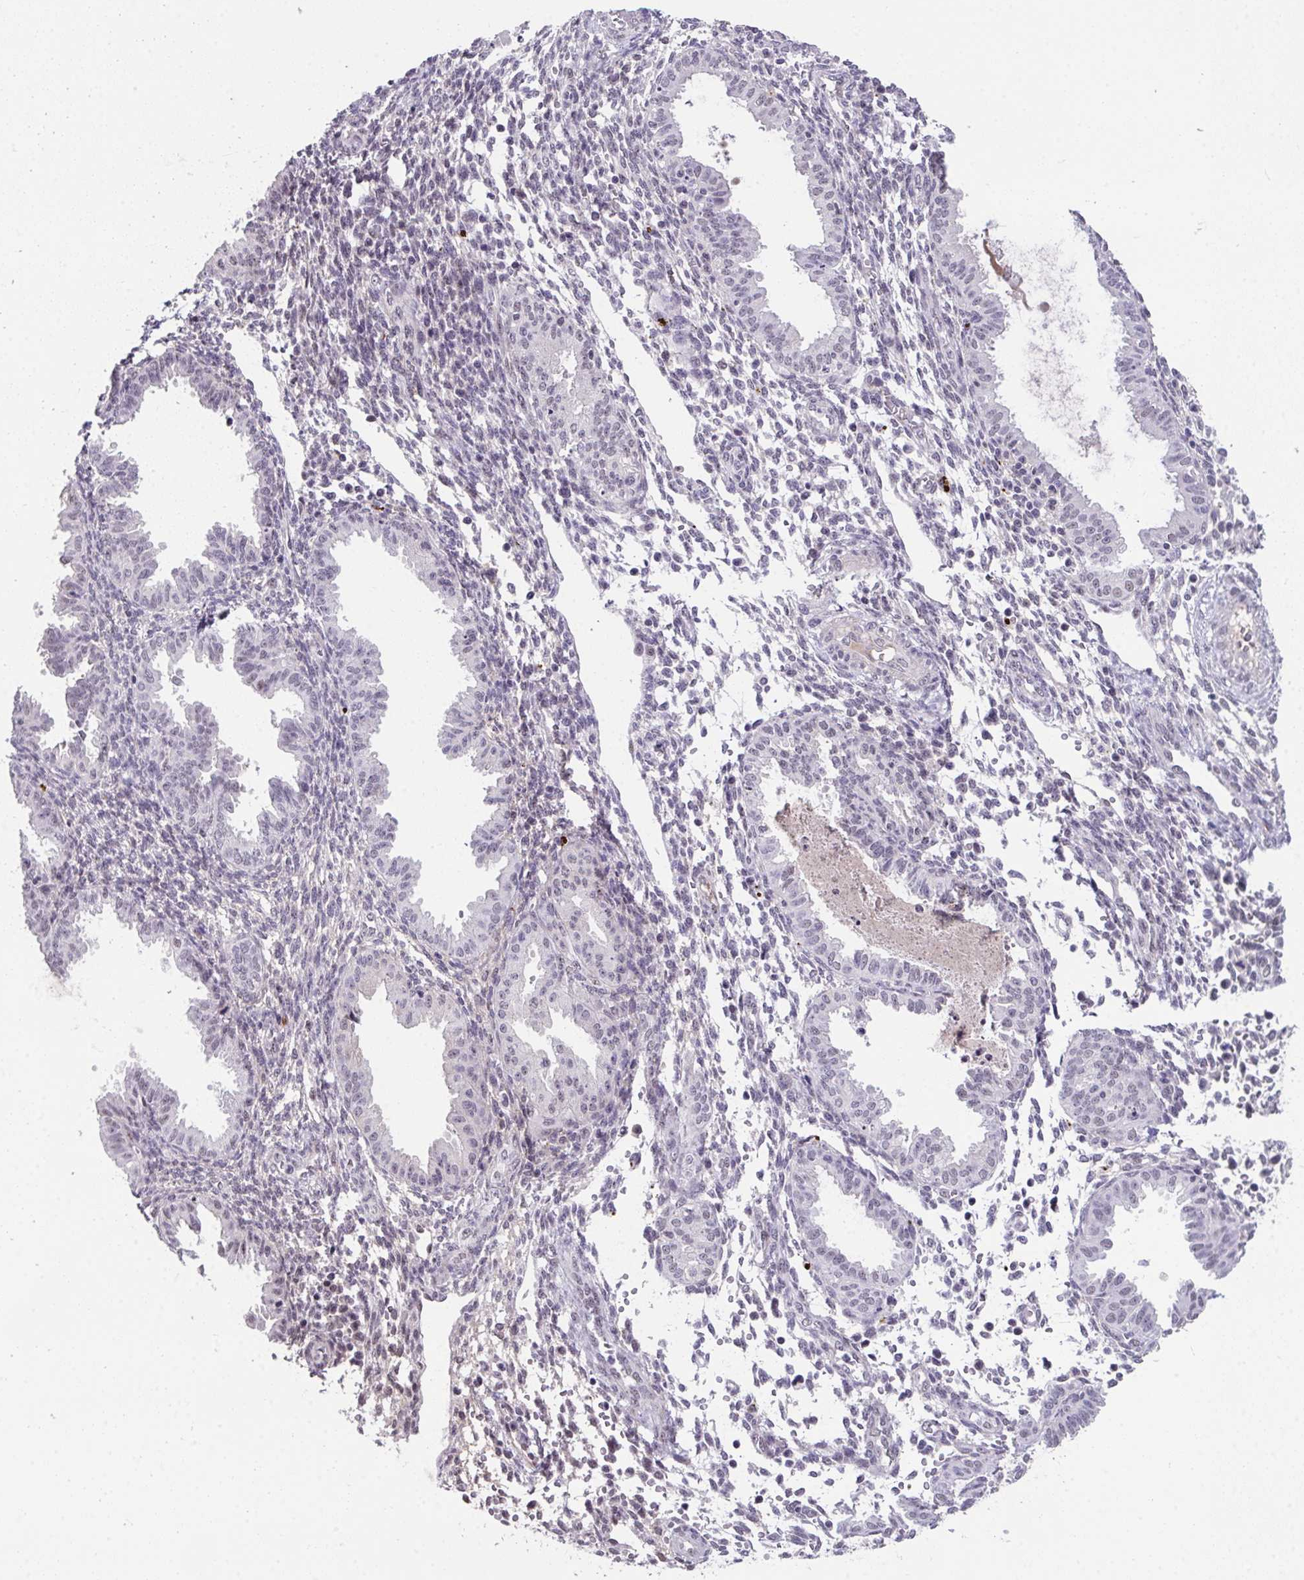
{"staining": {"intensity": "weak", "quantity": "<25%", "location": "nuclear"}, "tissue": "endometrium", "cell_type": "Cells in endometrial stroma", "image_type": "normal", "snomed": [{"axis": "morphology", "description": "Normal tissue, NOS"}, {"axis": "topography", "description": "Endometrium"}], "caption": "High magnification brightfield microscopy of normal endometrium stained with DAB (3,3'-diaminobenzidine) (brown) and counterstained with hematoxylin (blue): cells in endometrial stroma show no significant positivity.", "gene": "RBBP6", "patient": {"sex": "female", "age": 33}}